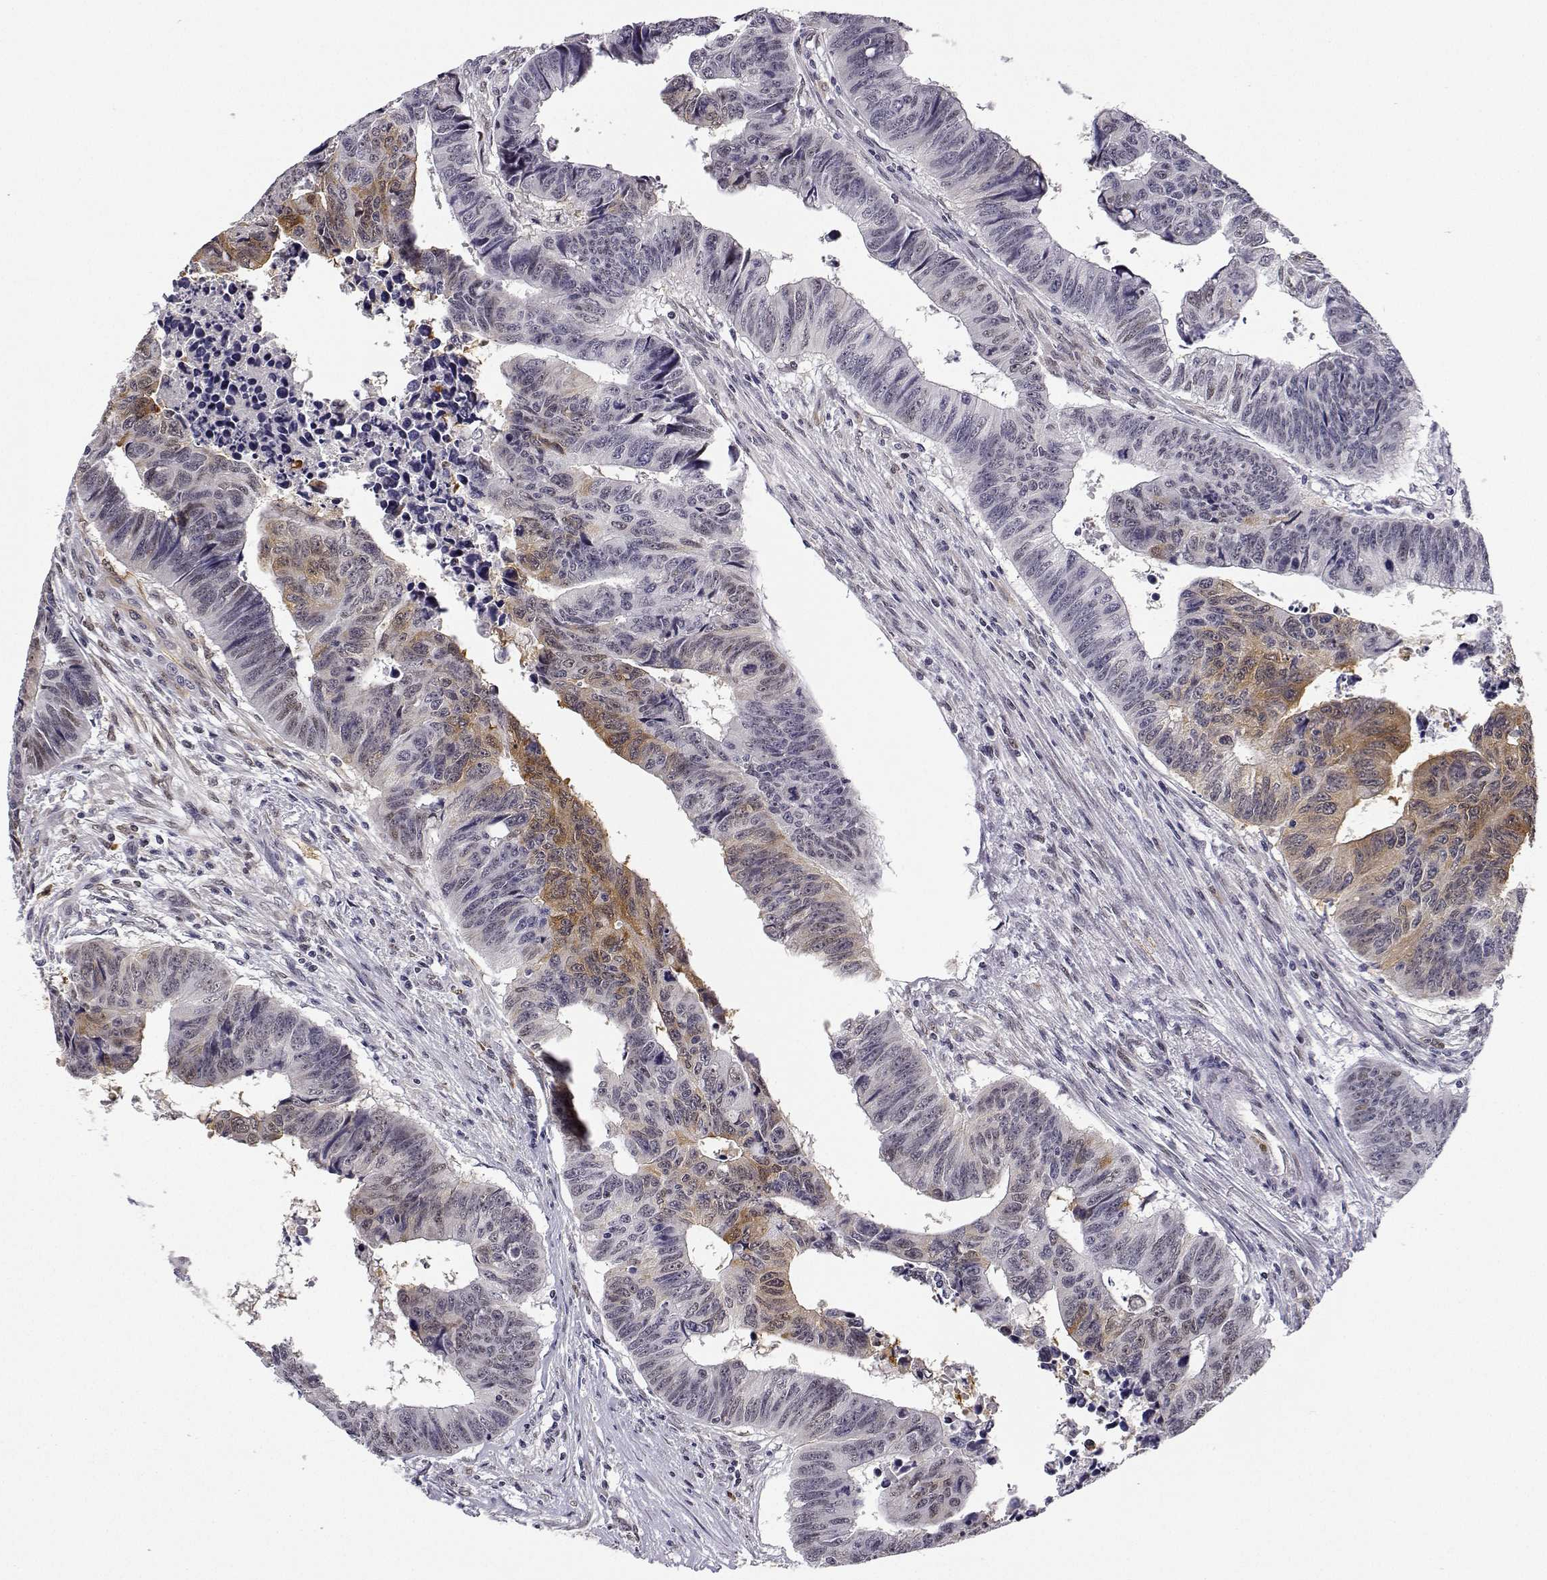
{"staining": {"intensity": "moderate", "quantity": "<25%", "location": "cytoplasmic/membranous,nuclear"}, "tissue": "colorectal cancer", "cell_type": "Tumor cells", "image_type": "cancer", "snomed": [{"axis": "morphology", "description": "Adenocarcinoma, NOS"}, {"axis": "topography", "description": "Rectum"}], "caption": "Human adenocarcinoma (colorectal) stained for a protein (brown) shows moderate cytoplasmic/membranous and nuclear positive expression in approximately <25% of tumor cells.", "gene": "PHGDH", "patient": {"sex": "female", "age": 85}}